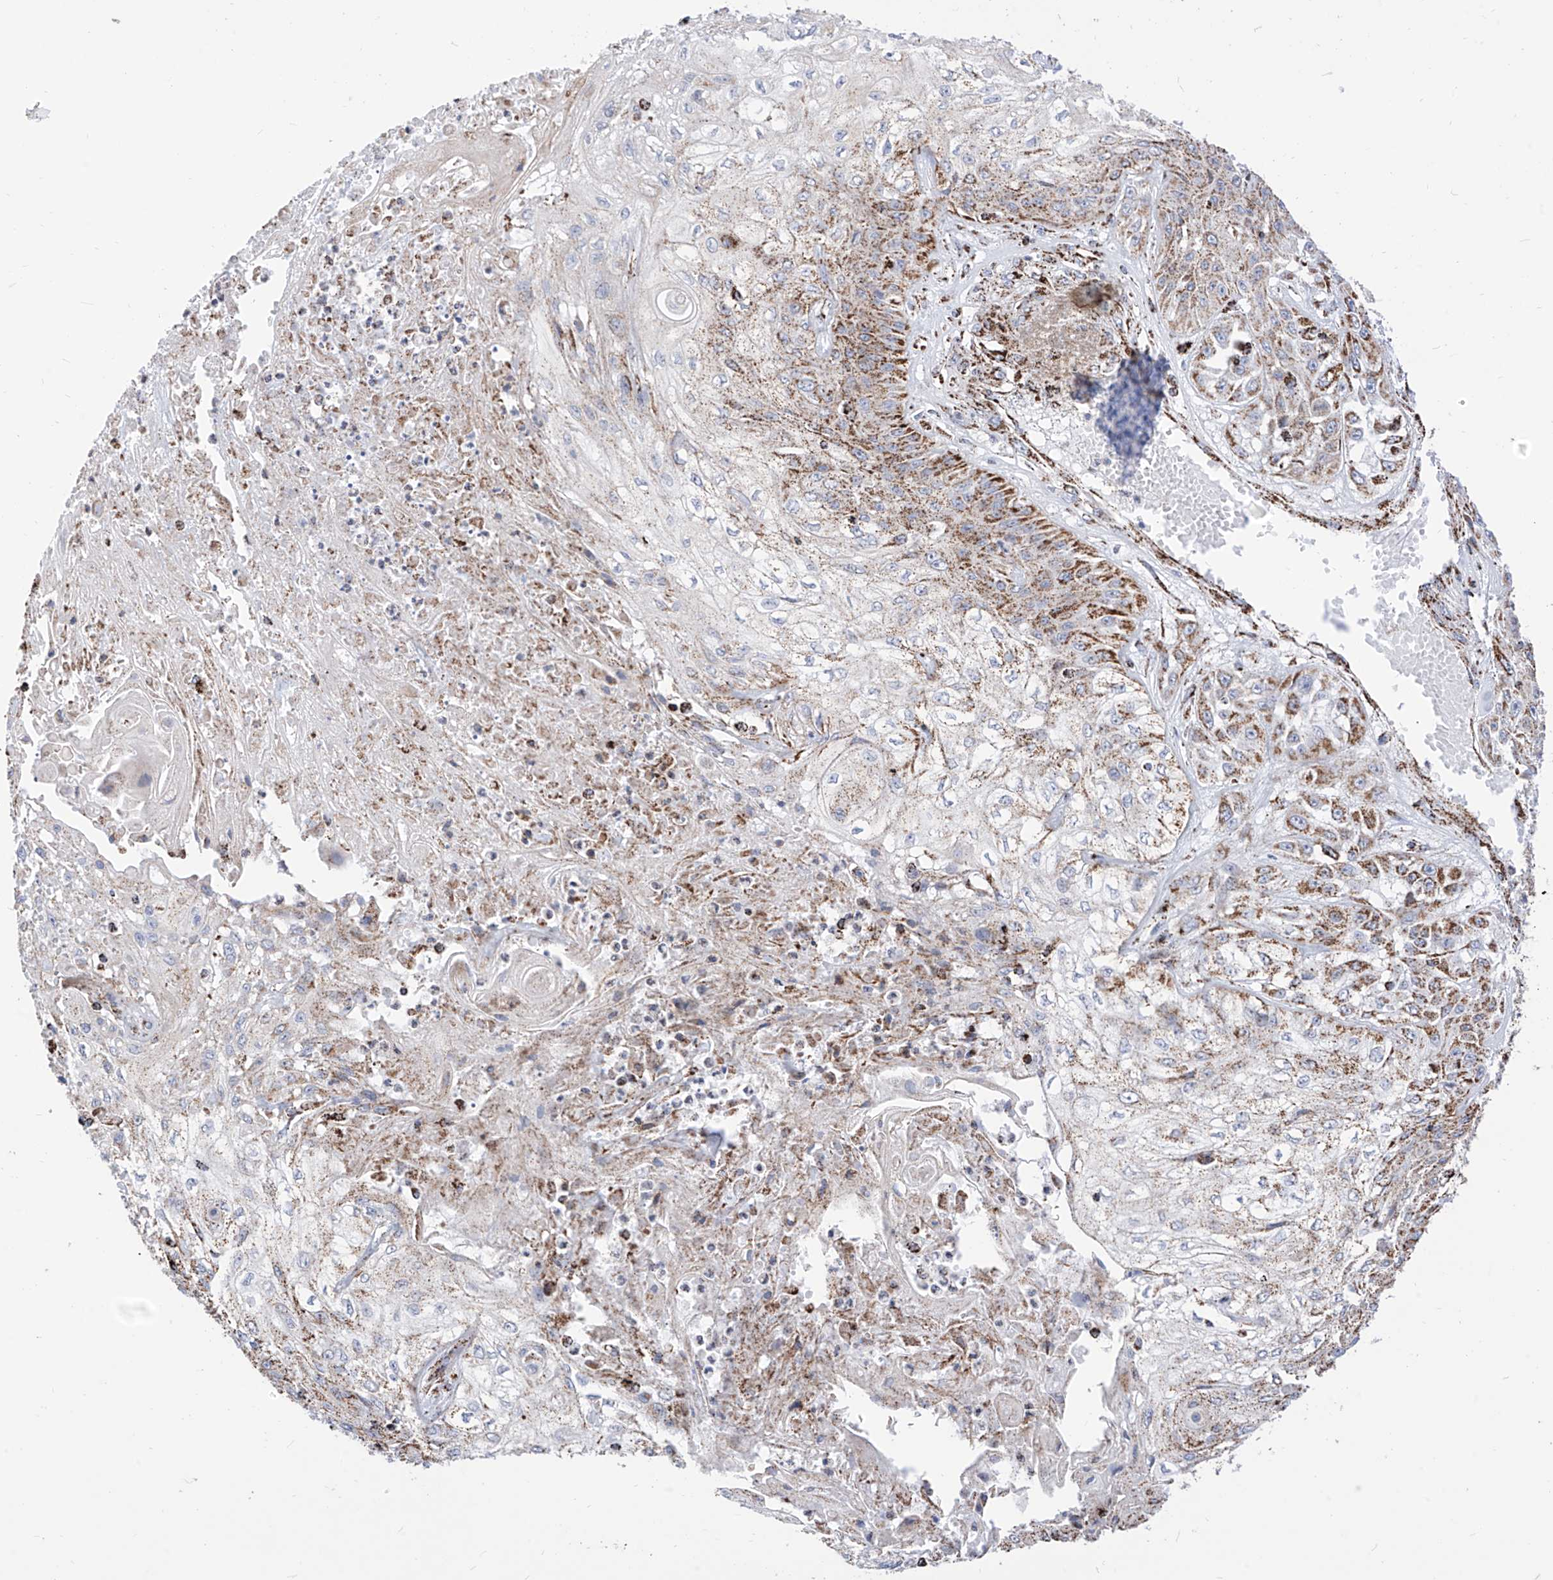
{"staining": {"intensity": "moderate", "quantity": "25%-75%", "location": "cytoplasmic/membranous"}, "tissue": "skin cancer", "cell_type": "Tumor cells", "image_type": "cancer", "snomed": [{"axis": "morphology", "description": "Squamous cell carcinoma, NOS"}, {"axis": "morphology", "description": "Squamous cell carcinoma, metastatic, NOS"}, {"axis": "topography", "description": "Skin"}, {"axis": "topography", "description": "Lymph node"}], "caption": "Immunohistochemical staining of skin squamous cell carcinoma displays medium levels of moderate cytoplasmic/membranous expression in about 25%-75% of tumor cells. (DAB IHC with brightfield microscopy, high magnification).", "gene": "COX5B", "patient": {"sex": "male", "age": 75}}